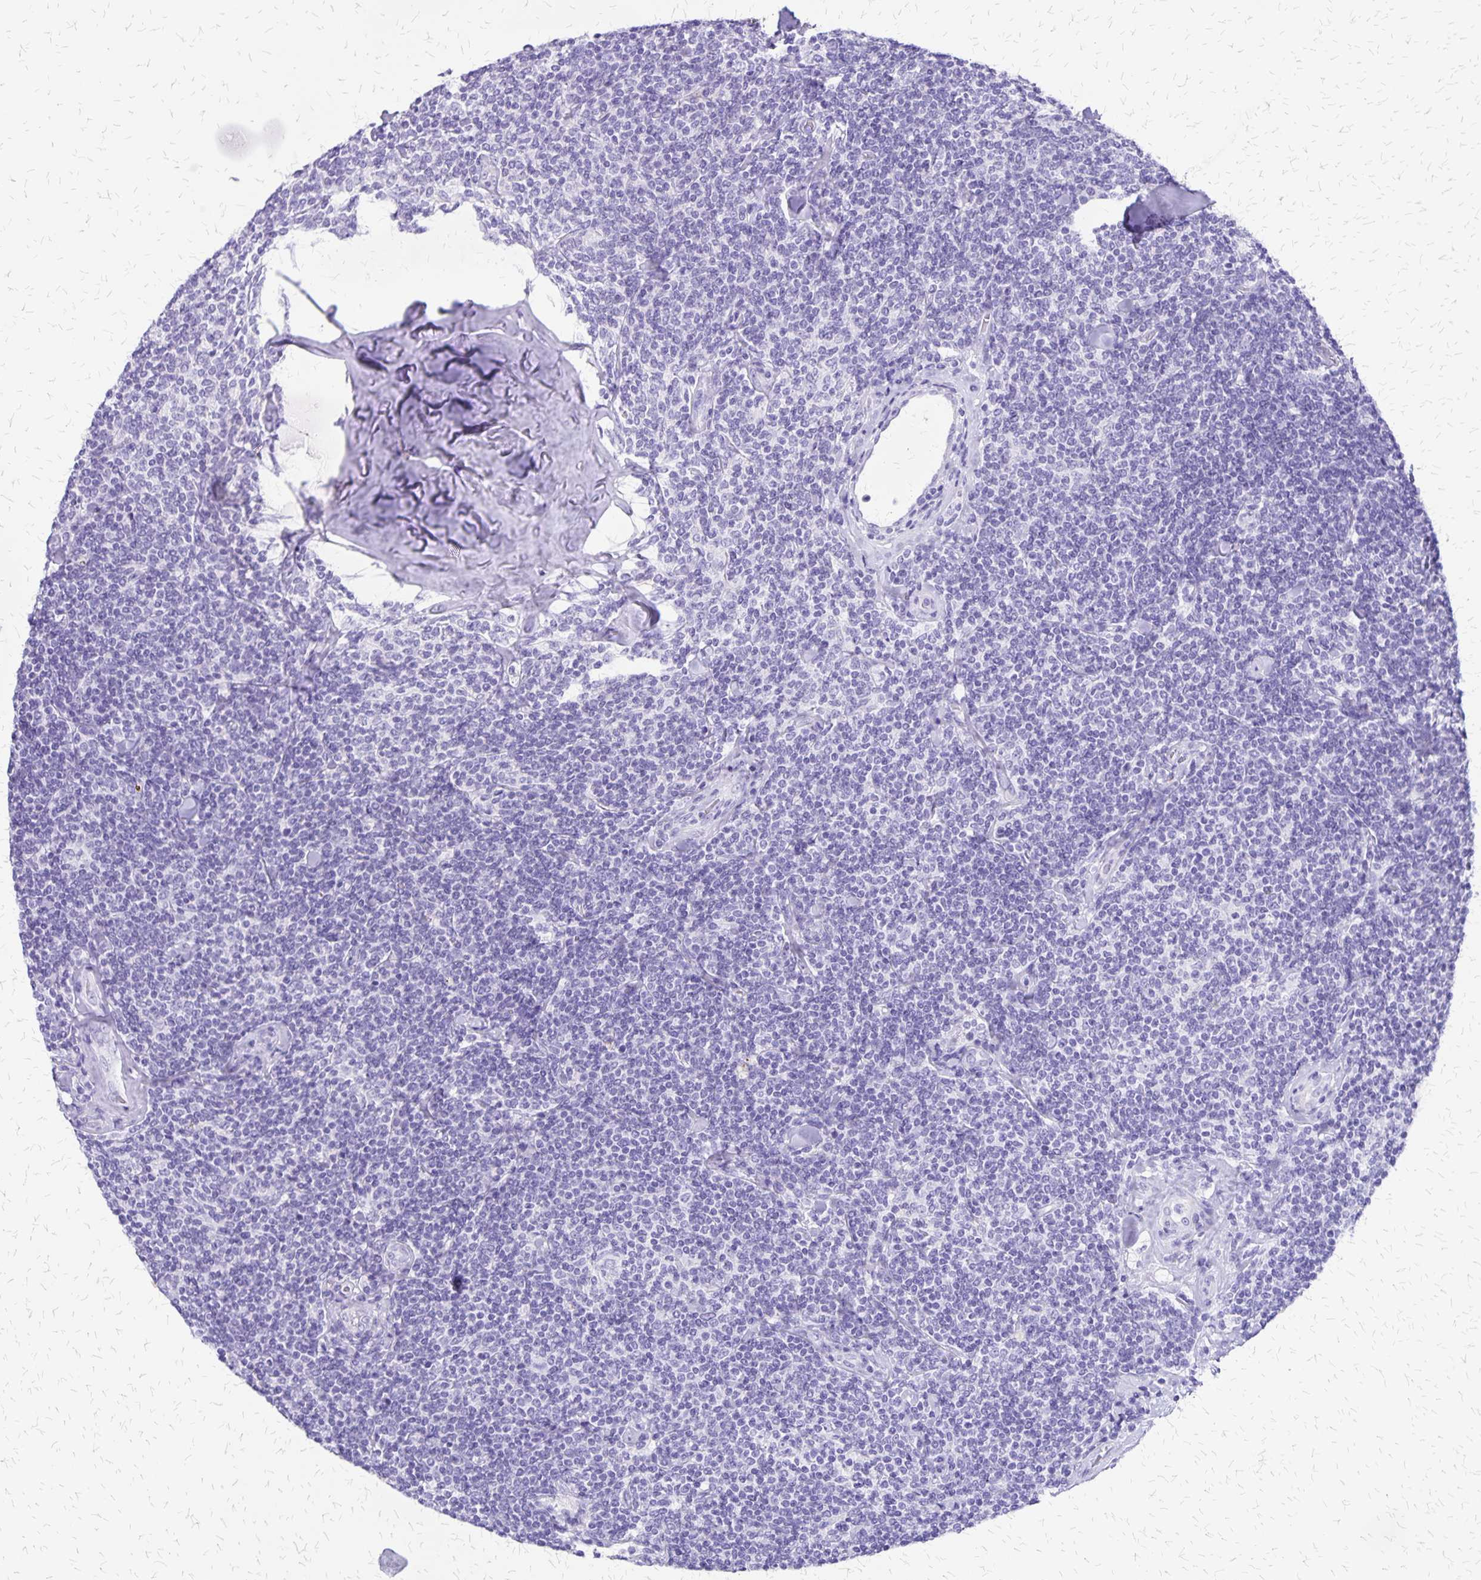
{"staining": {"intensity": "negative", "quantity": "none", "location": "none"}, "tissue": "lymphoma", "cell_type": "Tumor cells", "image_type": "cancer", "snomed": [{"axis": "morphology", "description": "Malignant lymphoma, non-Hodgkin's type, Low grade"}, {"axis": "topography", "description": "Lymph node"}], "caption": "Protein analysis of lymphoma exhibits no significant staining in tumor cells.", "gene": "SLC13A2", "patient": {"sex": "female", "age": 56}}